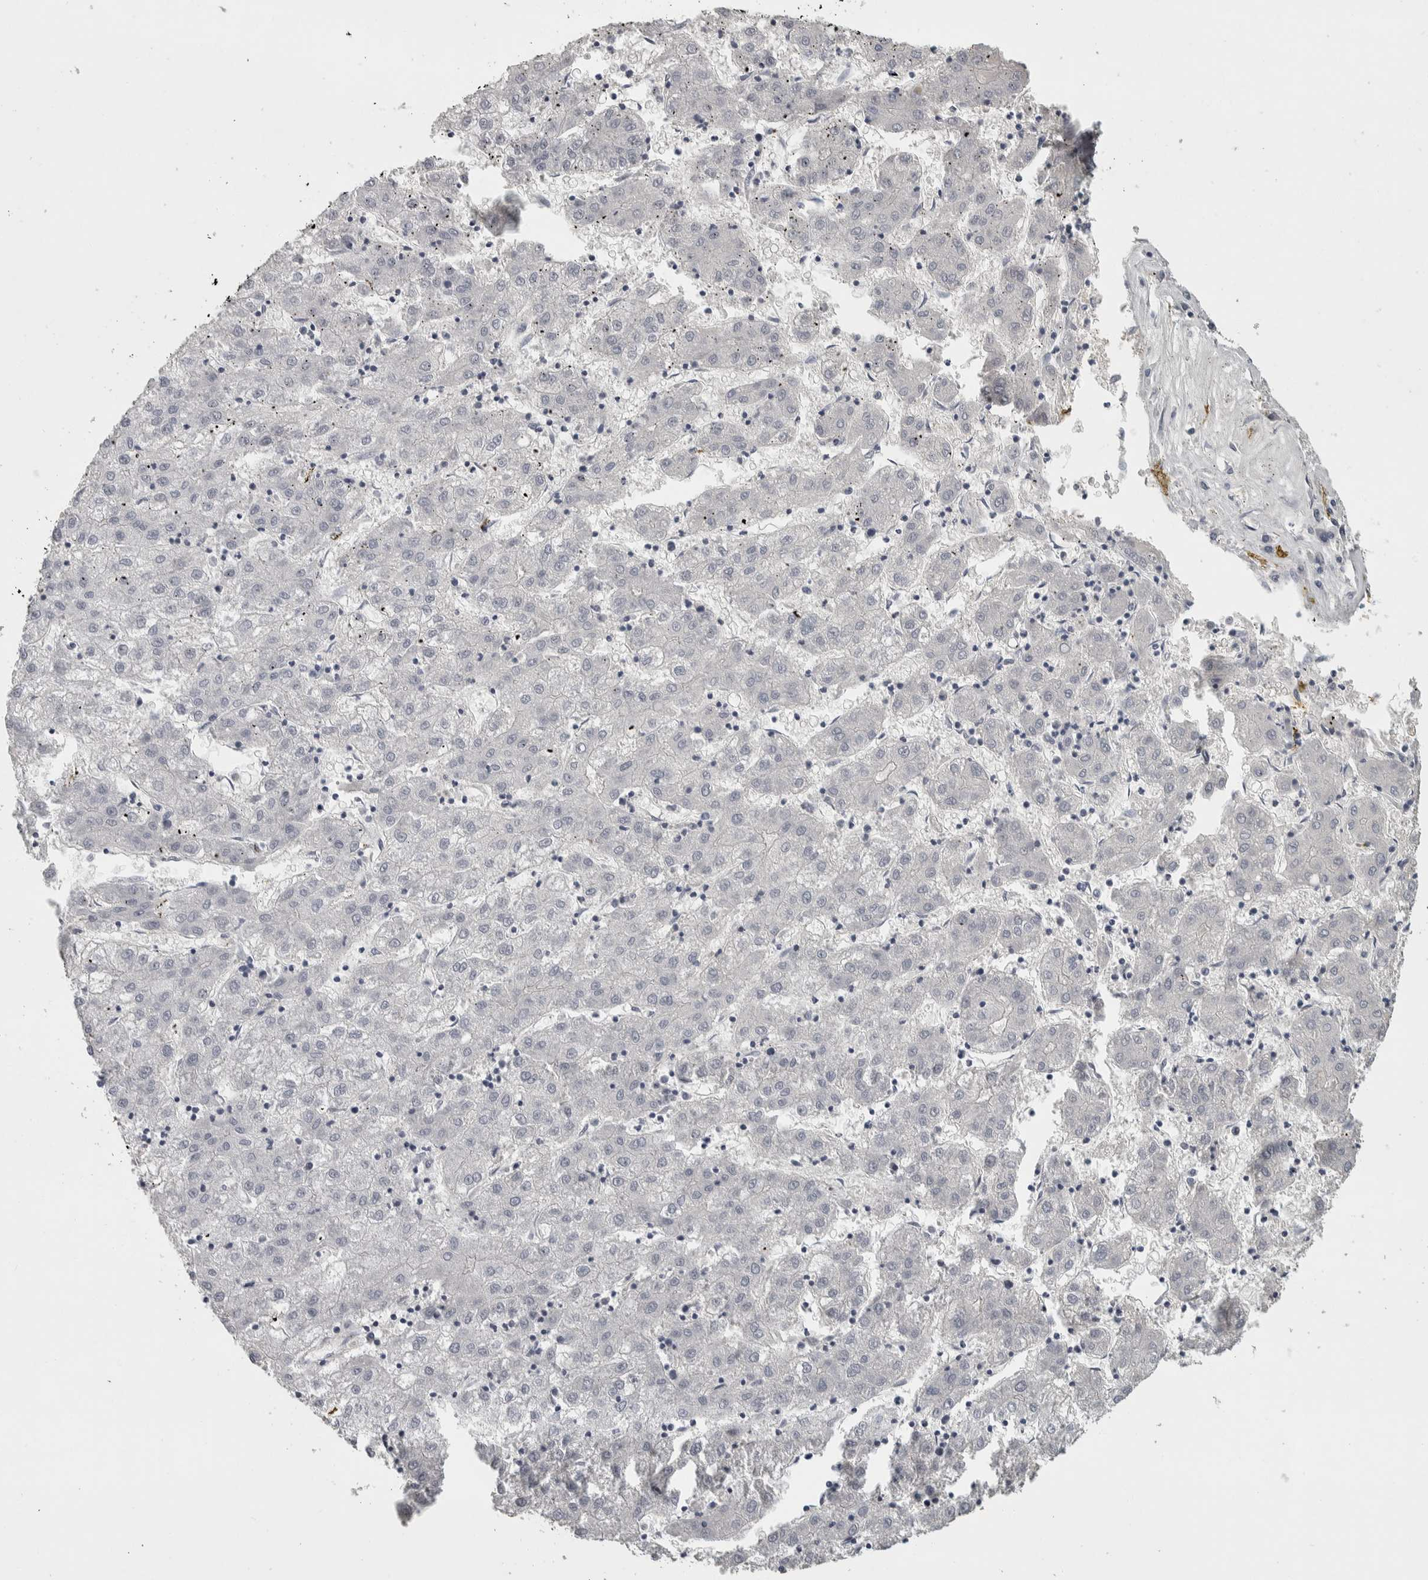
{"staining": {"intensity": "negative", "quantity": "none", "location": "none"}, "tissue": "liver cancer", "cell_type": "Tumor cells", "image_type": "cancer", "snomed": [{"axis": "morphology", "description": "Carcinoma, Hepatocellular, NOS"}, {"axis": "topography", "description": "Liver"}], "caption": "High magnification brightfield microscopy of hepatocellular carcinoma (liver) stained with DAB (brown) and counterstained with hematoxylin (blue): tumor cells show no significant positivity.", "gene": "DCAF10", "patient": {"sex": "male", "age": 72}}